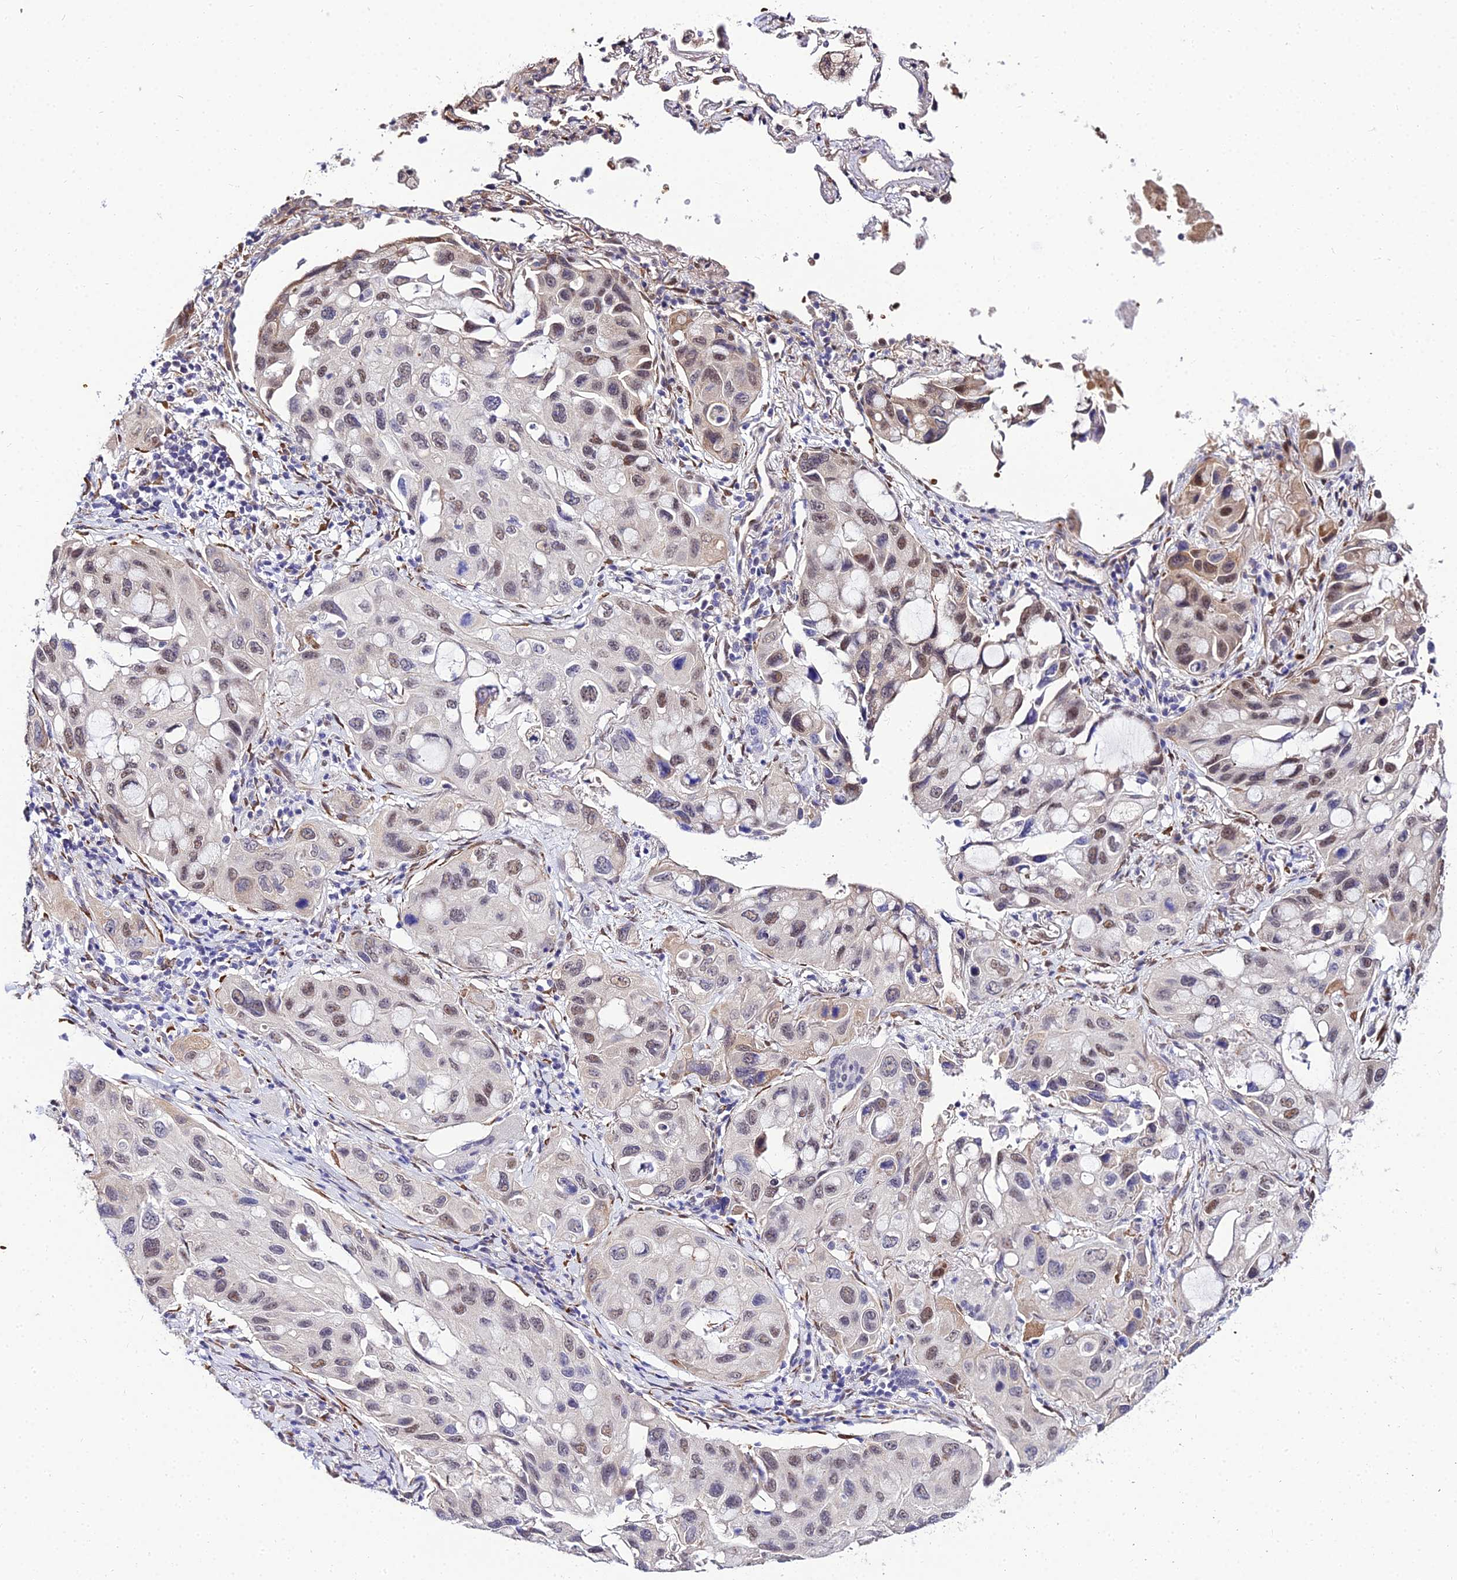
{"staining": {"intensity": "weak", "quantity": "<25%", "location": "nuclear"}, "tissue": "lung cancer", "cell_type": "Tumor cells", "image_type": "cancer", "snomed": [{"axis": "morphology", "description": "Squamous cell carcinoma, NOS"}, {"axis": "topography", "description": "Lung"}], "caption": "Immunohistochemical staining of human lung cancer (squamous cell carcinoma) reveals no significant positivity in tumor cells.", "gene": "BCL9", "patient": {"sex": "female", "age": 73}}